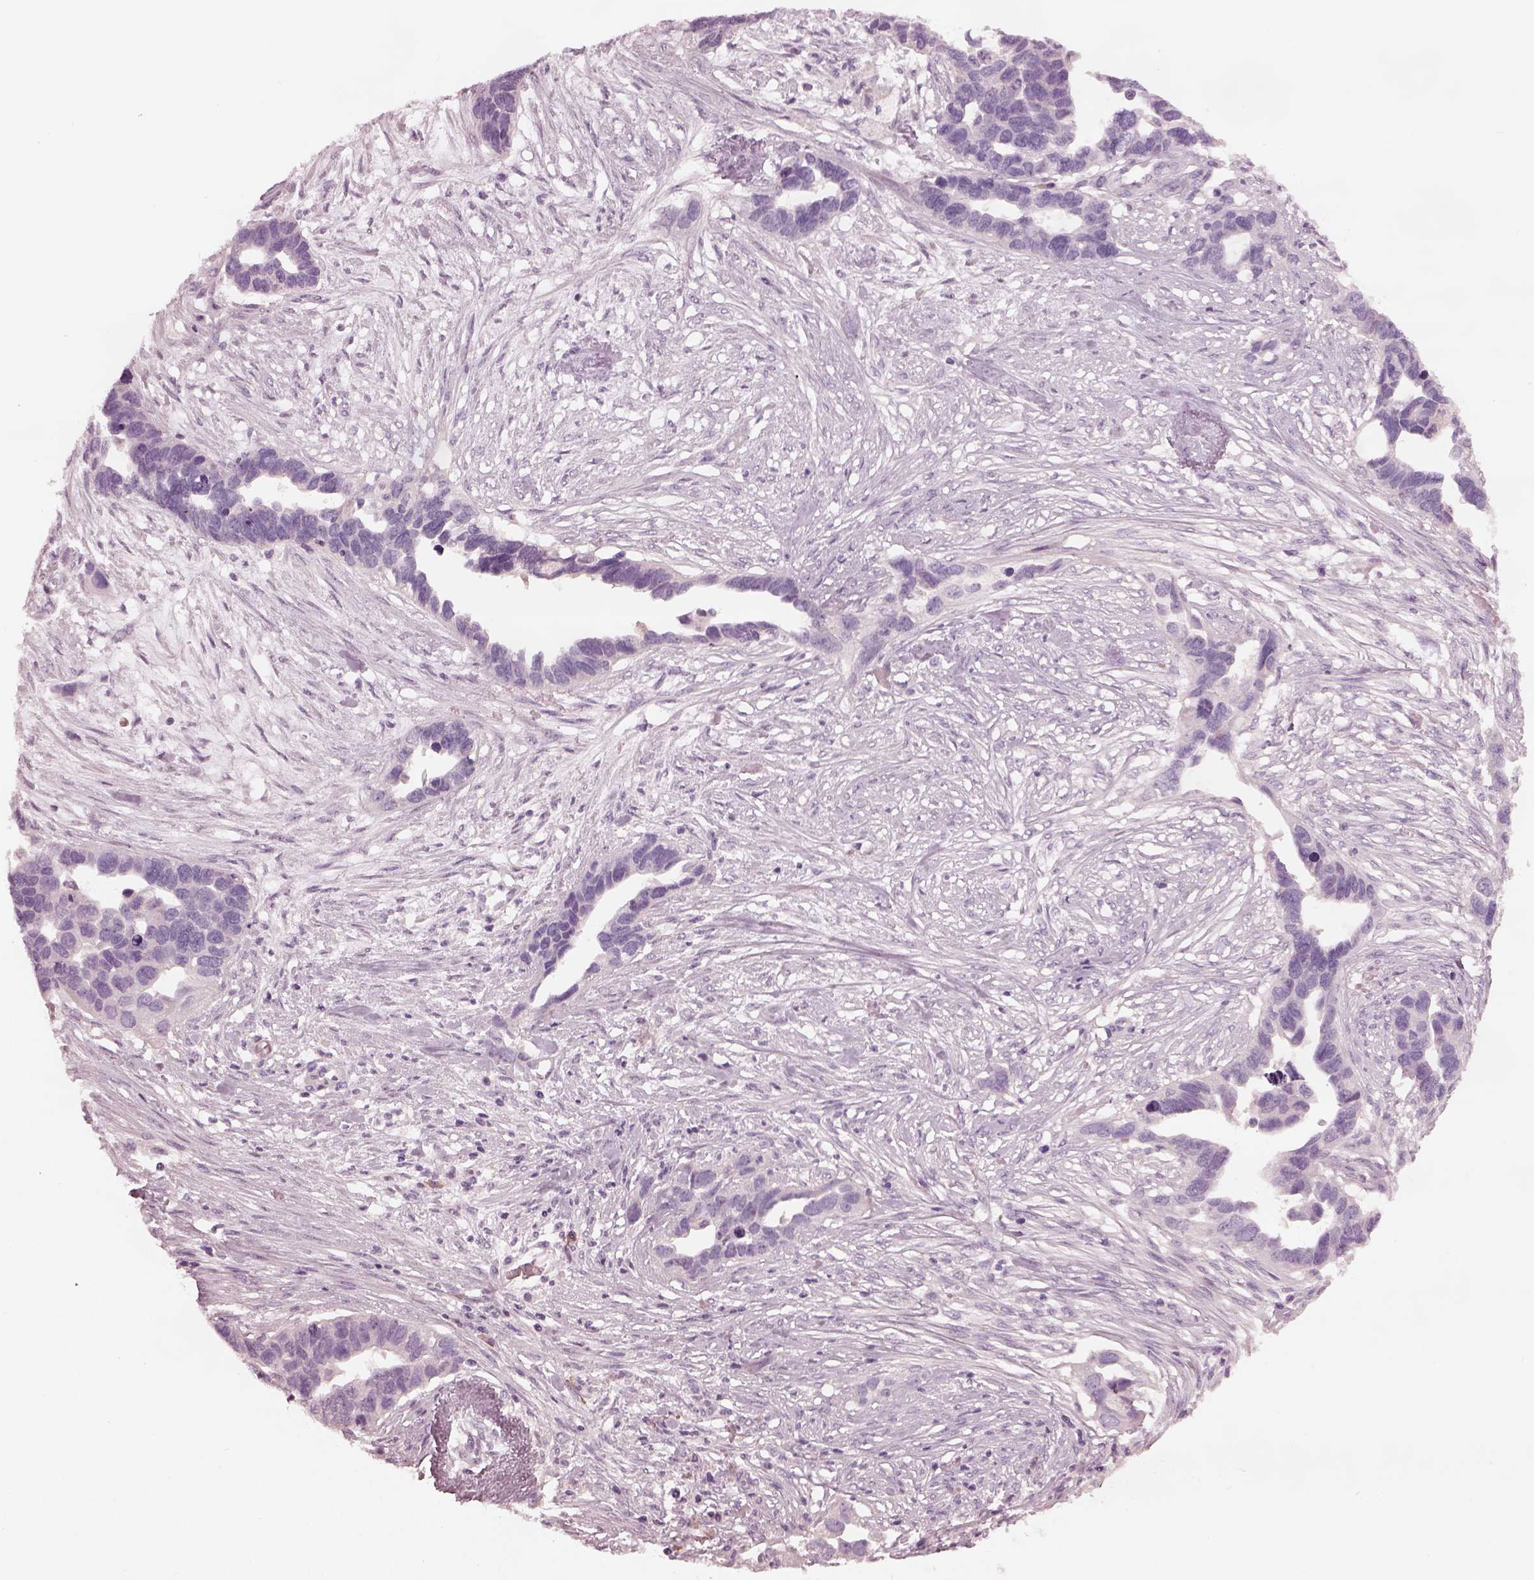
{"staining": {"intensity": "negative", "quantity": "none", "location": "none"}, "tissue": "ovarian cancer", "cell_type": "Tumor cells", "image_type": "cancer", "snomed": [{"axis": "morphology", "description": "Cystadenocarcinoma, serous, NOS"}, {"axis": "topography", "description": "Ovary"}], "caption": "Tumor cells show no significant staining in ovarian cancer (serous cystadenocarcinoma).", "gene": "MIA", "patient": {"sex": "female", "age": 54}}